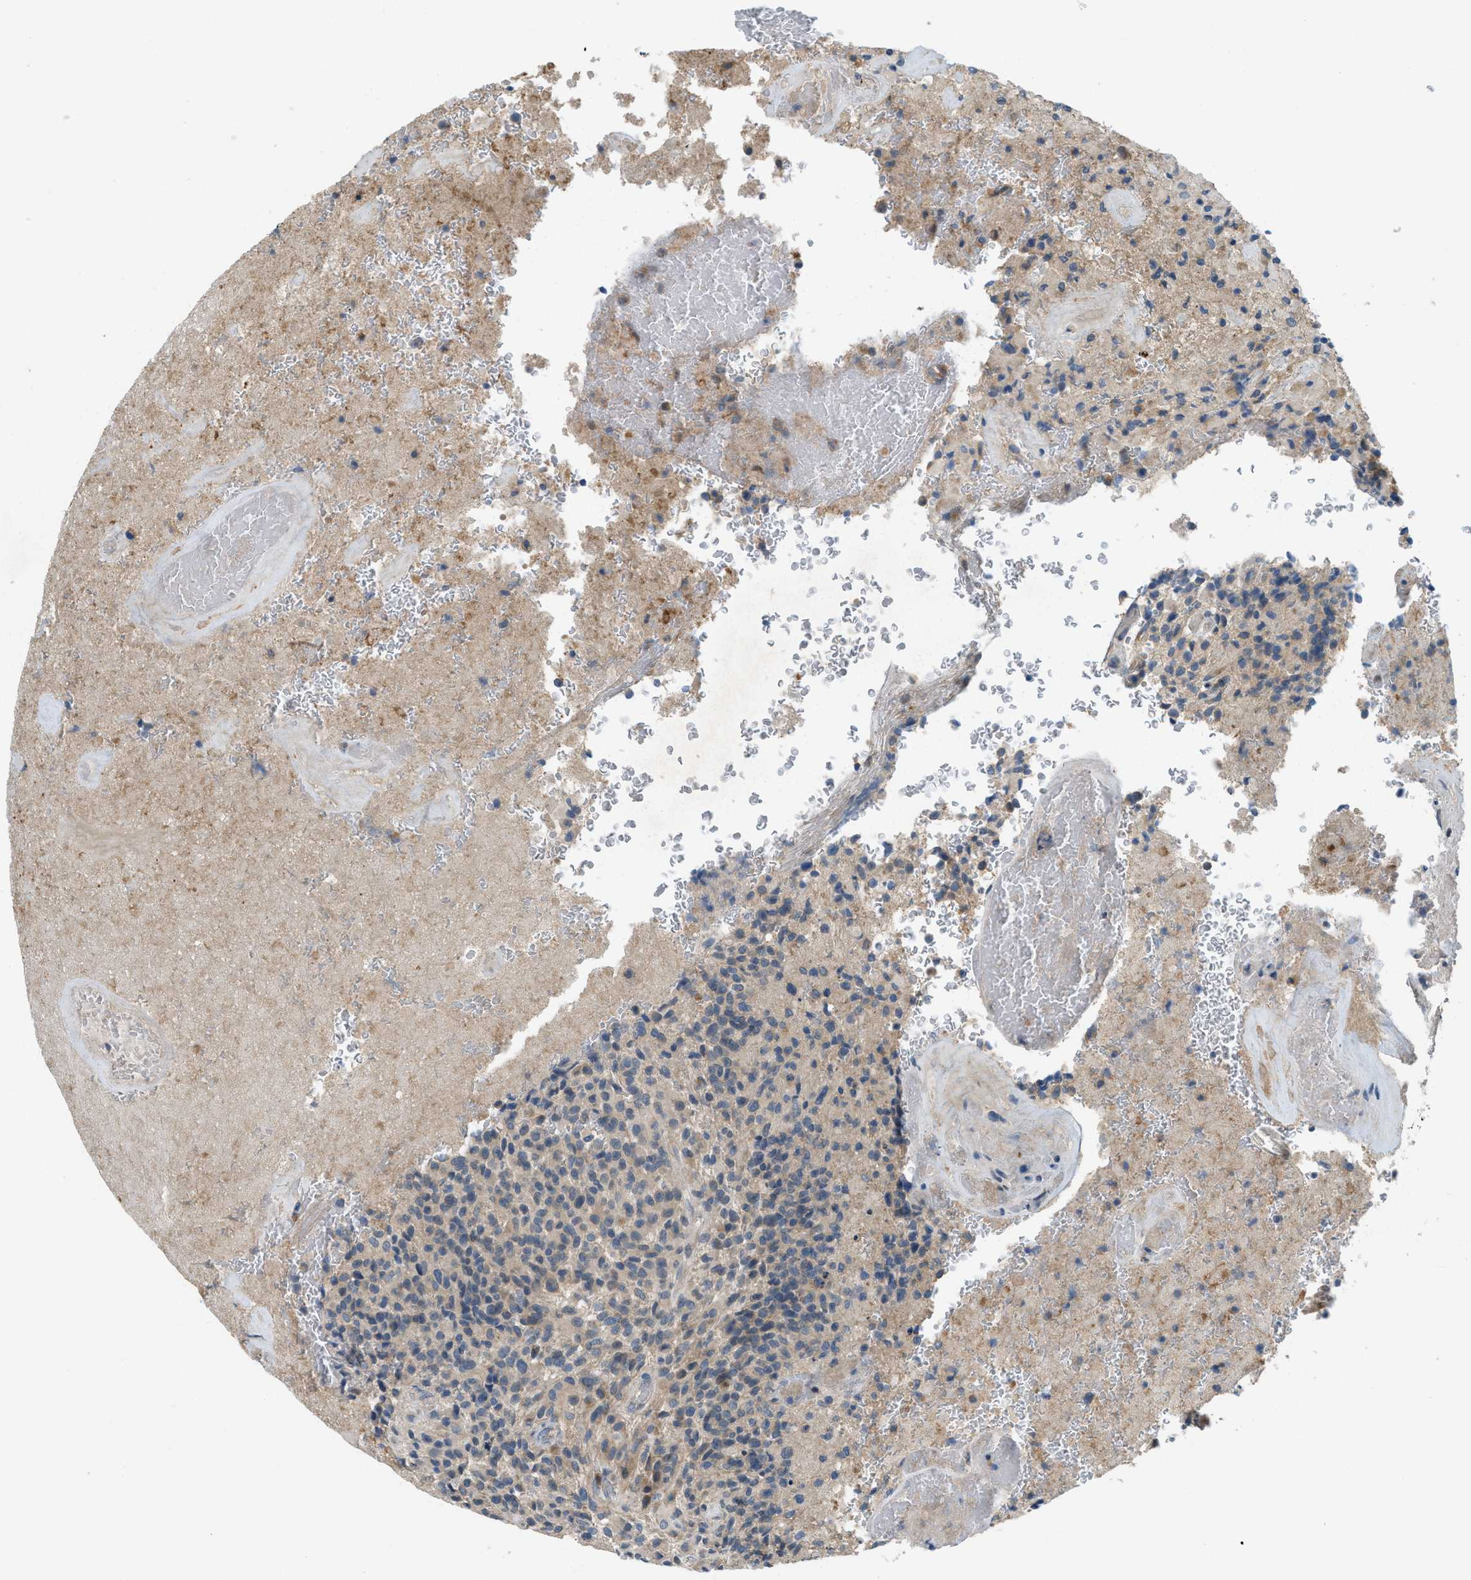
{"staining": {"intensity": "negative", "quantity": "none", "location": "none"}, "tissue": "glioma", "cell_type": "Tumor cells", "image_type": "cancer", "snomed": [{"axis": "morphology", "description": "Glioma, malignant, High grade"}, {"axis": "topography", "description": "Brain"}], "caption": "Immunohistochemistry (IHC) micrograph of neoplastic tissue: human malignant glioma (high-grade) stained with DAB (3,3'-diaminobenzidine) demonstrates no significant protein staining in tumor cells.", "gene": "ADCY6", "patient": {"sex": "male", "age": 71}}